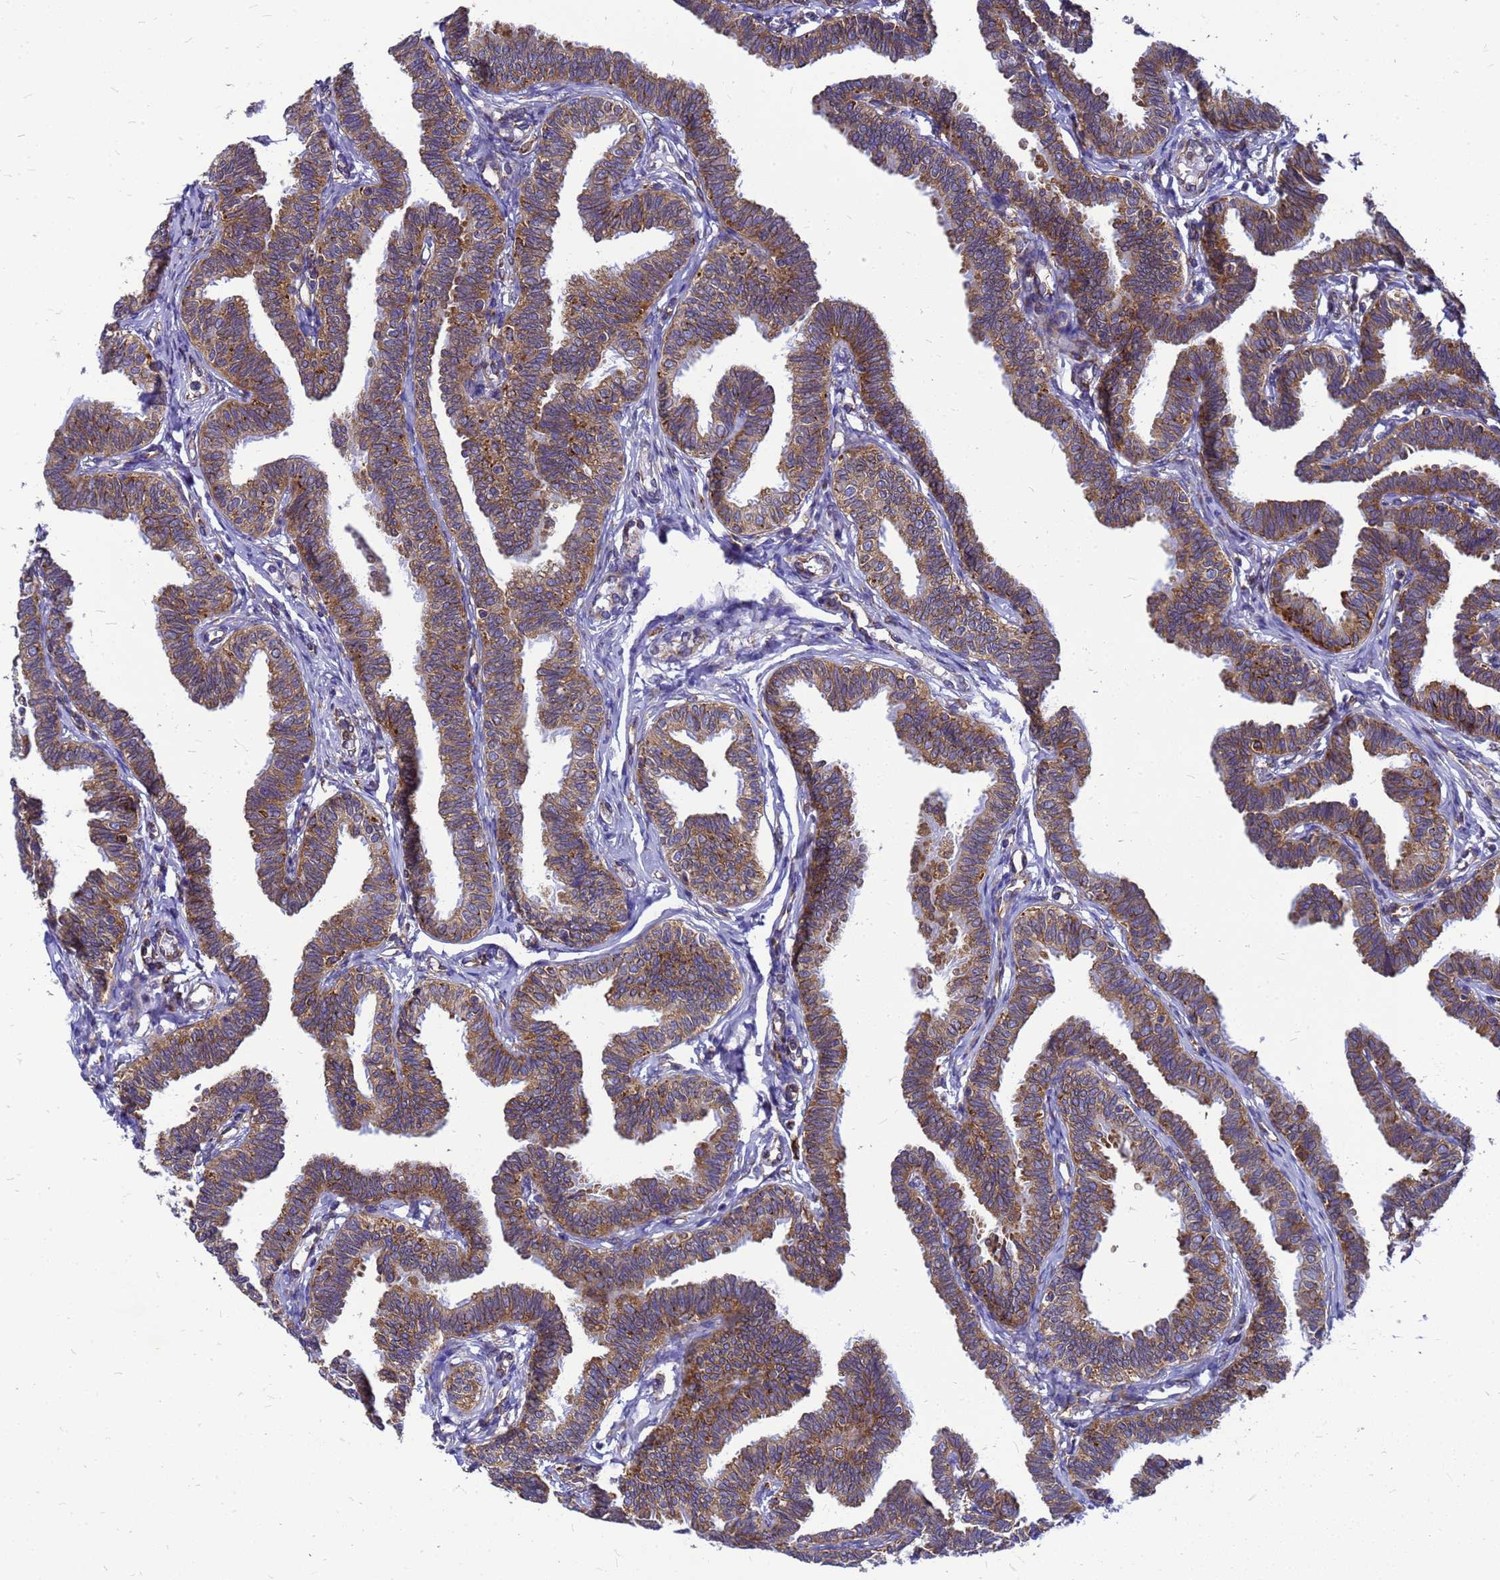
{"staining": {"intensity": "strong", "quantity": ">75%", "location": "cytoplasmic/membranous"}, "tissue": "fallopian tube", "cell_type": "Glandular cells", "image_type": "normal", "snomed": [{"axis": "morphology", "description": "Normal tissue, NOS"}, {"axis": "topography", "description": "Fallopian tube"}, {"axis": "topography", "description": "Ovary"}], "caption": "IHC staining of benign fallopian tube, which reveals high levels of strong cytoplasmic/membranous staining in about >75% of glandular cells indicating strong cytoplasmic/membranous protein expression. The staining was performed using DAB (brown) for protein detection and nuclei were counterstained in hematoxylin (blue).", "gene": "EEF1D", "patient": {"sex": "female", "age": 23}}